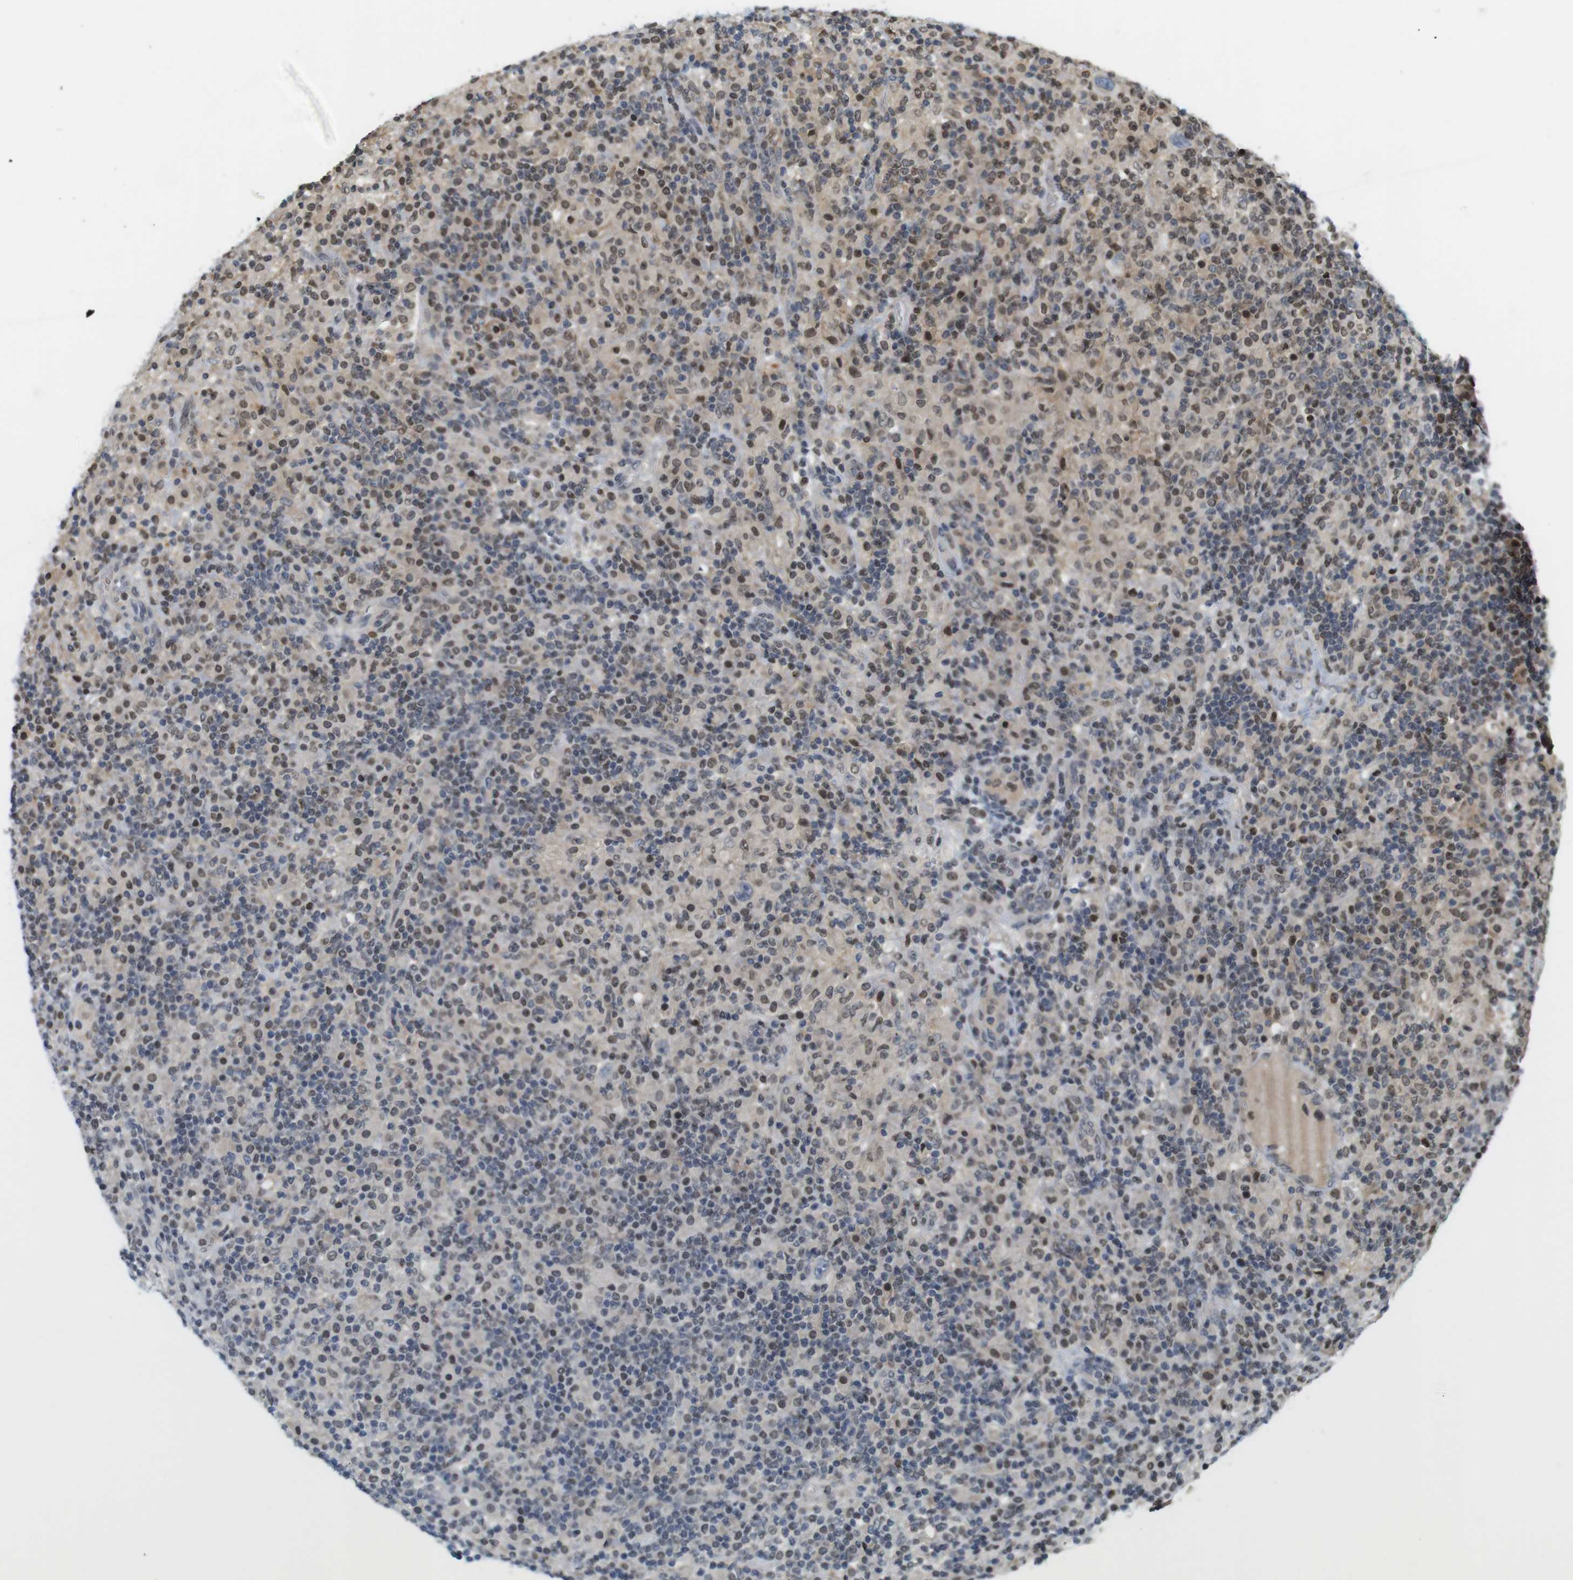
{"staining": {"intensity": "negative", "quantity": "none", "location": "none"}, "tissue": "lymphoma", "cell_type": "Tumor cells", "image_type": "cancer", "snomed": [{"axis": "morphology", "description": "Hodgkin's disease, NOS"}, {"axis": "topography", "description": "Lymph node"}], "caption": "Immunohistochemistry of Hodgkin's disease demonstrates no staining in tumor cells.", "gene": "MBD1", "patient": {"sex": "male", "age": 70}}